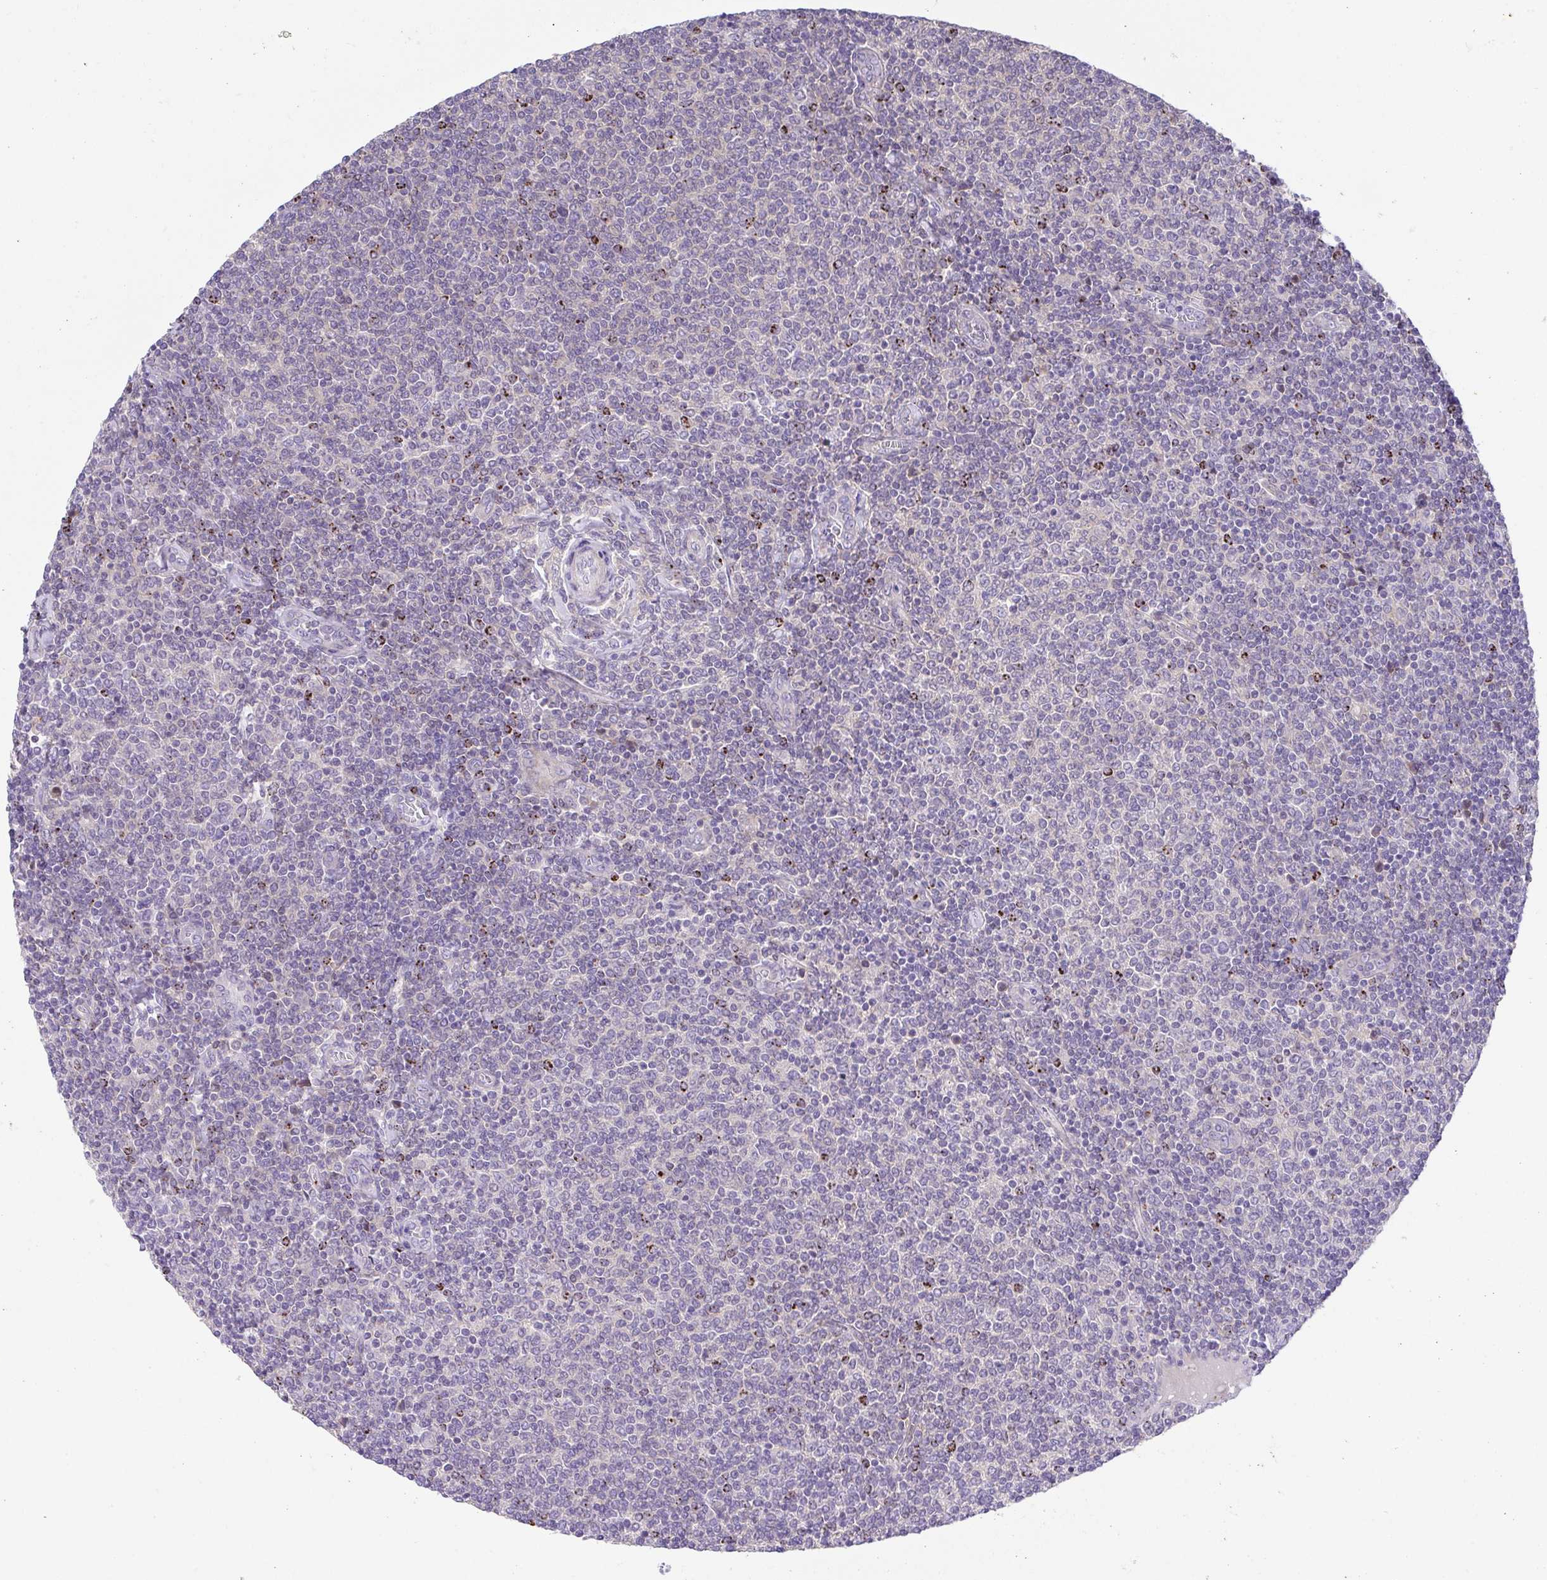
{"staining": {"intensity": "negative", "quantity": "none", "location": "none"}, "tissue": "lymphoma", "cell_type": "Tumor cells", "image_type": "cancer", "snomed": [{"axis": "morphology", "description": "Malignant lymphoma, non-Hodgkin's type, Low grade"}, {"axis": "topography", "description": "Lymph node"}], "caption": "There is no significant staining in tumor cells of malignant lymphoma, non-Hodgkin's type (low-grade).", "gene": "PRR14L", "patient": {"sex": "male", "age": 52}}